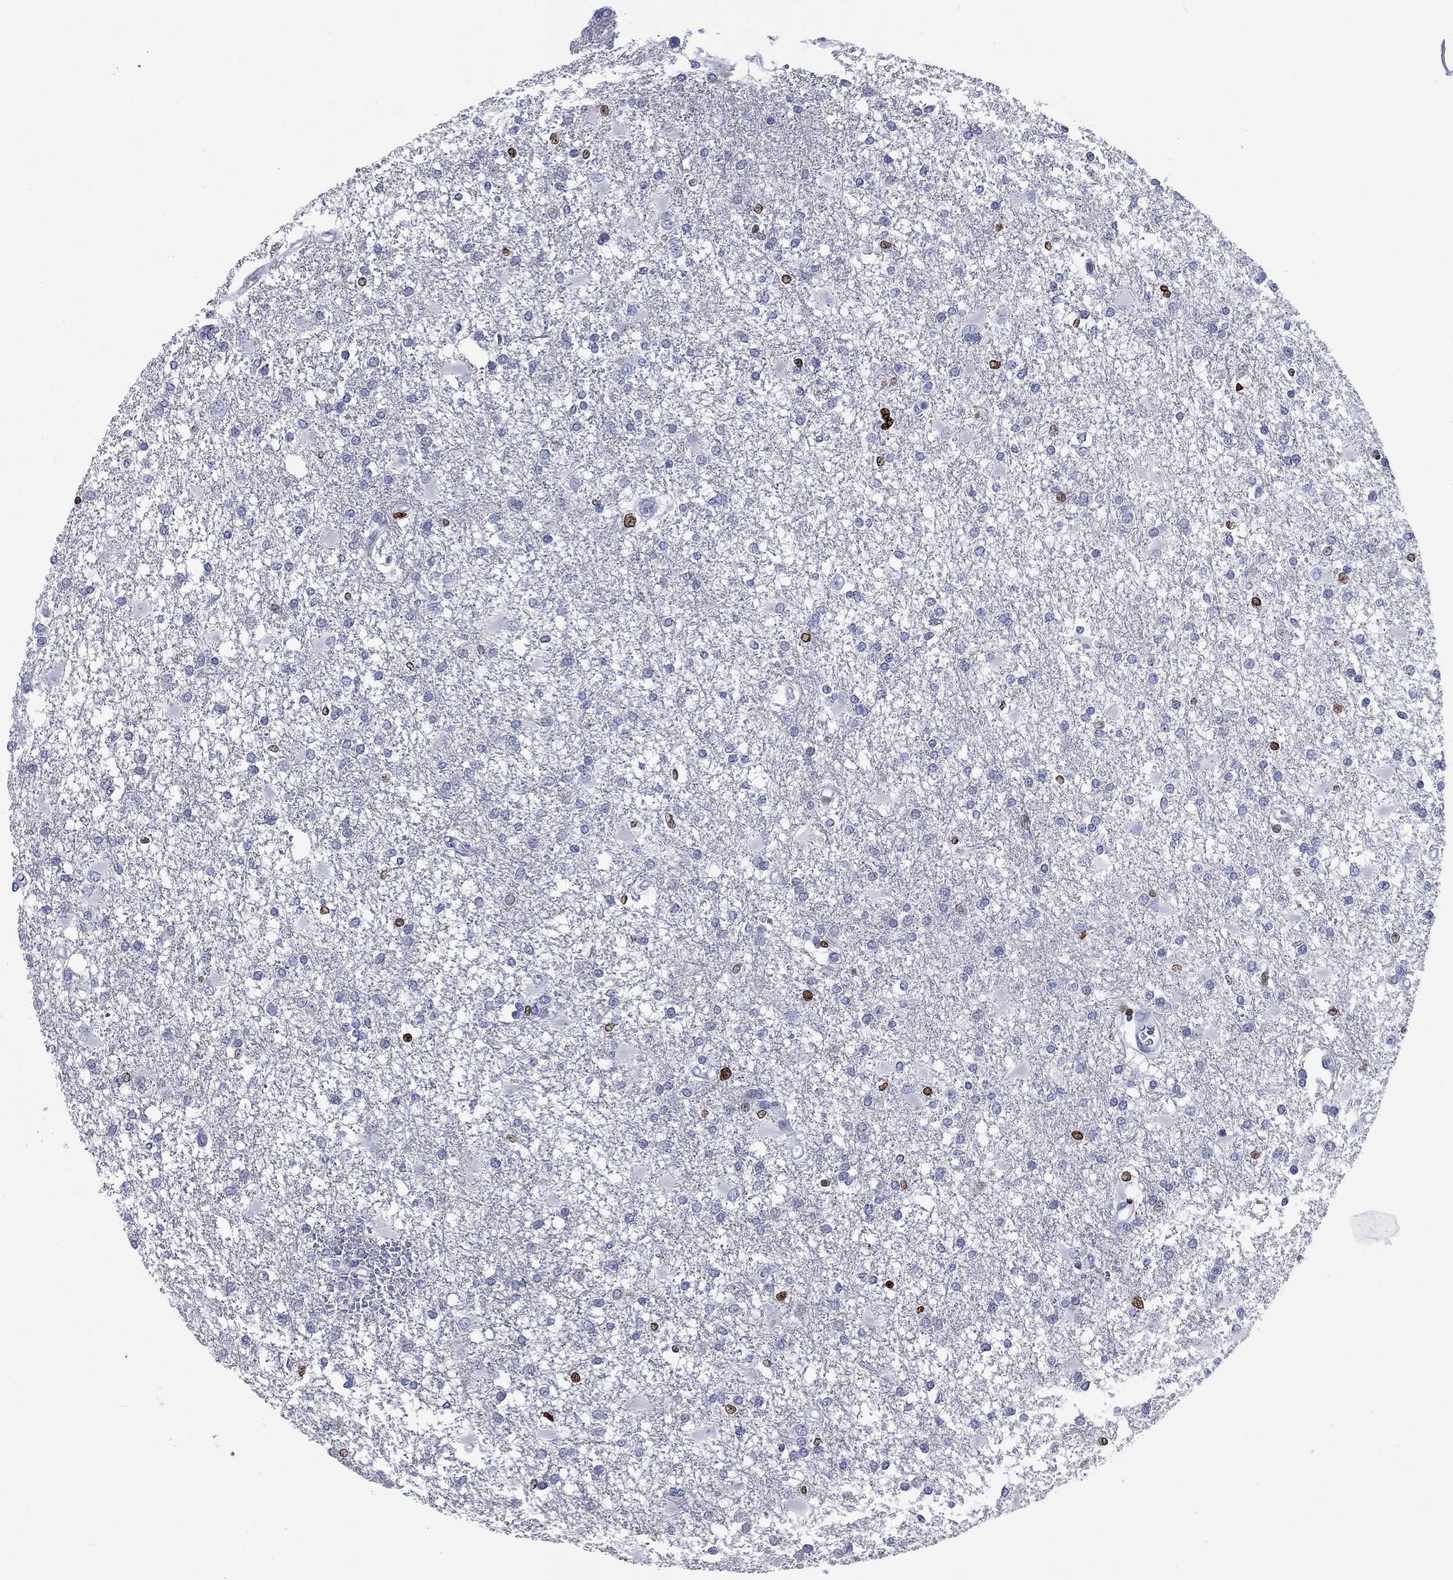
{"staining": {"intensity": "negative", "quantity": "none", "location": "none"}, "tissue": "glioma", "cell_type": "Tumor cells", "image_type": "cancer", "snomed": [{"axis": "morphology", "description": "Glioma, malignant, High grade"}, {"axis": "topography", "description": "Cerebral cortex"}], "caption": "A high-resolution histopathology image shows IHC staining of glioma, which demonstrates no significant positivity in tumor cells. Nuclei are stained in blue.", "gene": "H1-5", "patient": {"sex": "male", "age": 79}}